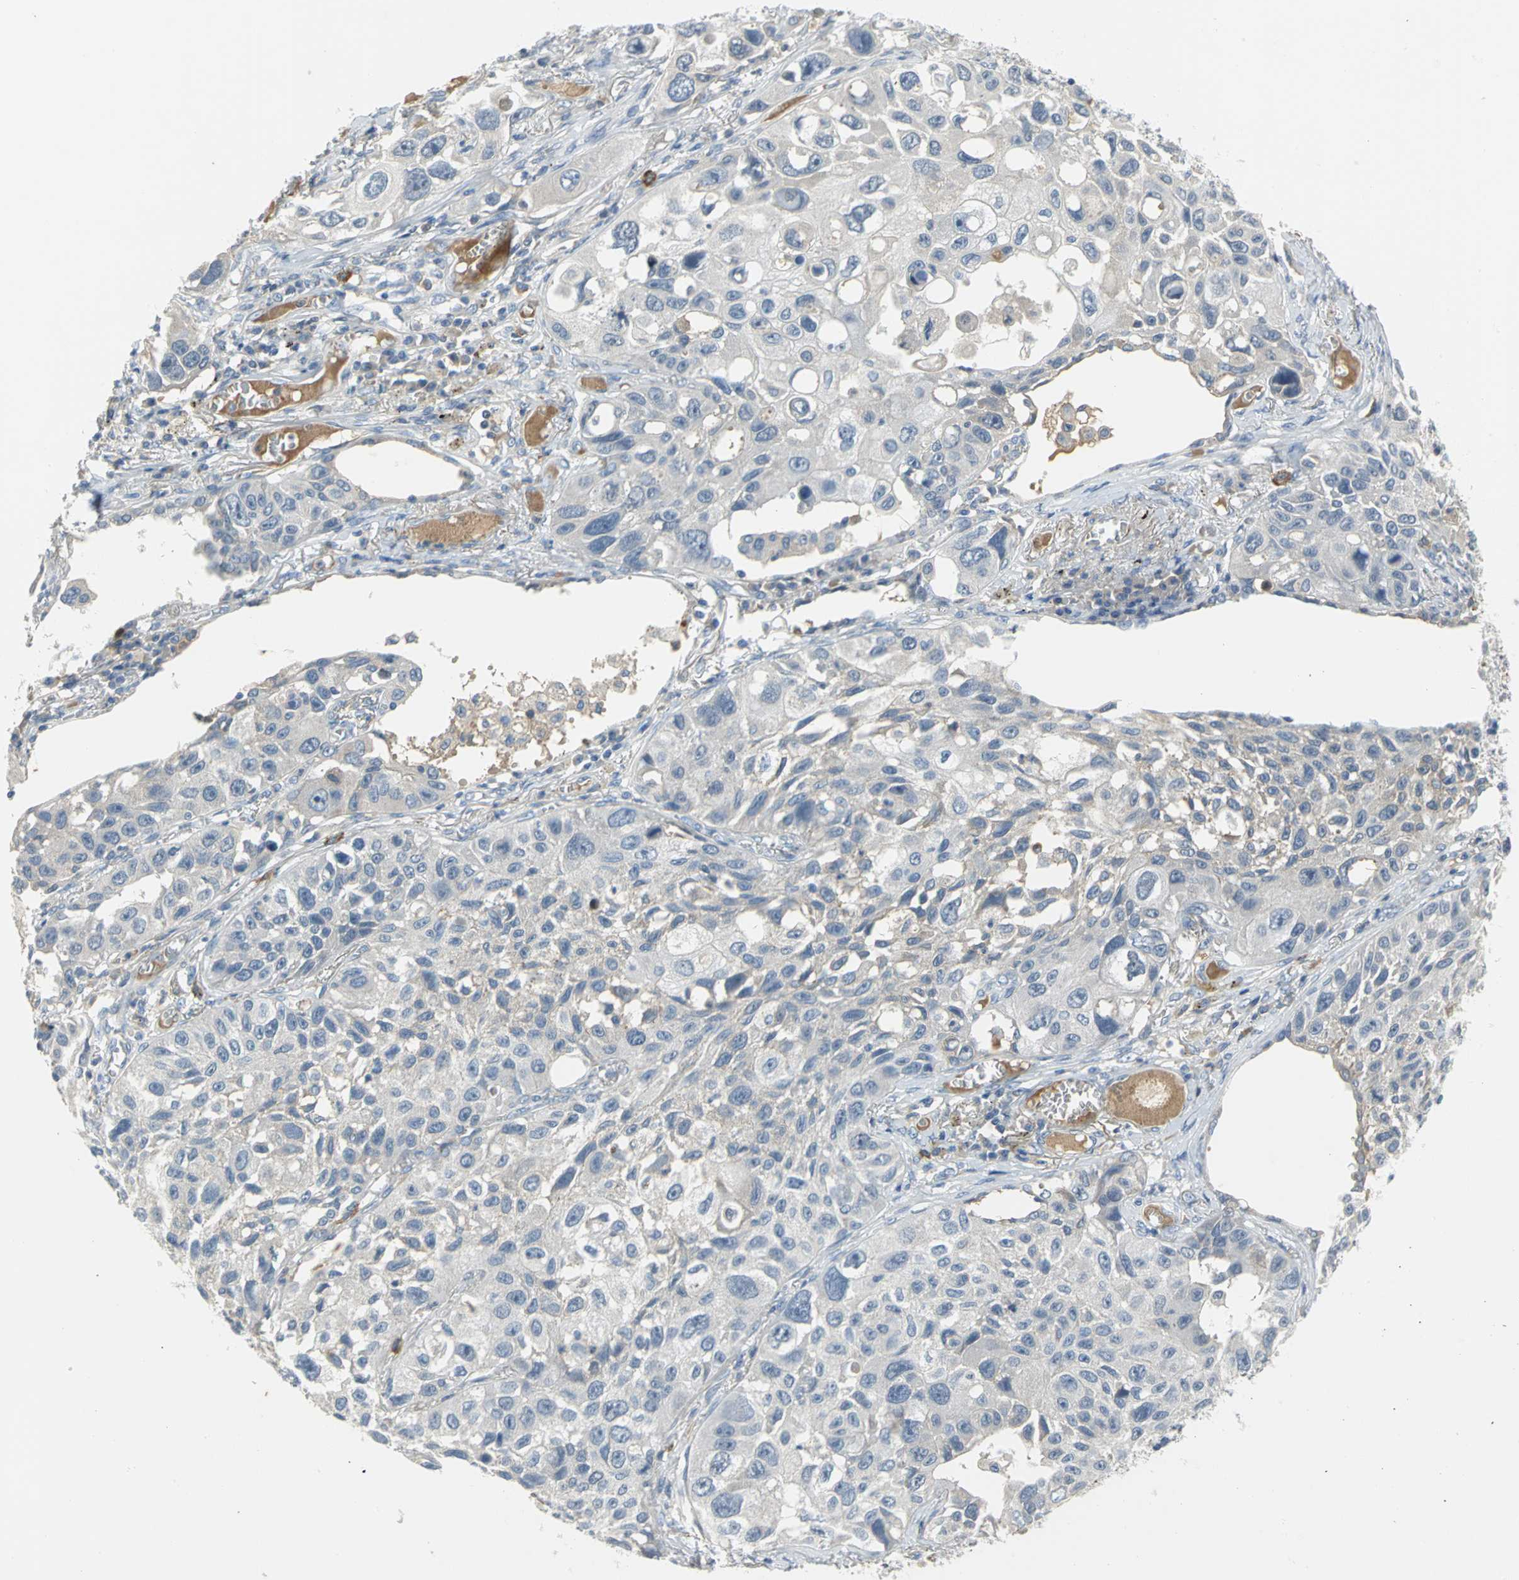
{"staining": {"intensity": "negative", "quantity": "none", "location": "none"}, "tissue": "lung cancer", "cell_type": "Tumor cells", "image_type": "cancer", "snomed": [{"axis": "morphology", "description": "Squamous cell carcinoma, NOS"}, {"axis": "topography", "description": "Lung"}], "caption": "IHC histopathology image of neoplastic tissue: lung cancer (squamous cell carcinoma) stained with DAB (3,3'-diaminobenzidine) displays no significant protein positivity in tumor cells. (DAB IHC visualized using brightfield microscopy, high magnification).", "gene": "ZIC1", "patient": {"sex": "male", "age": 71}}